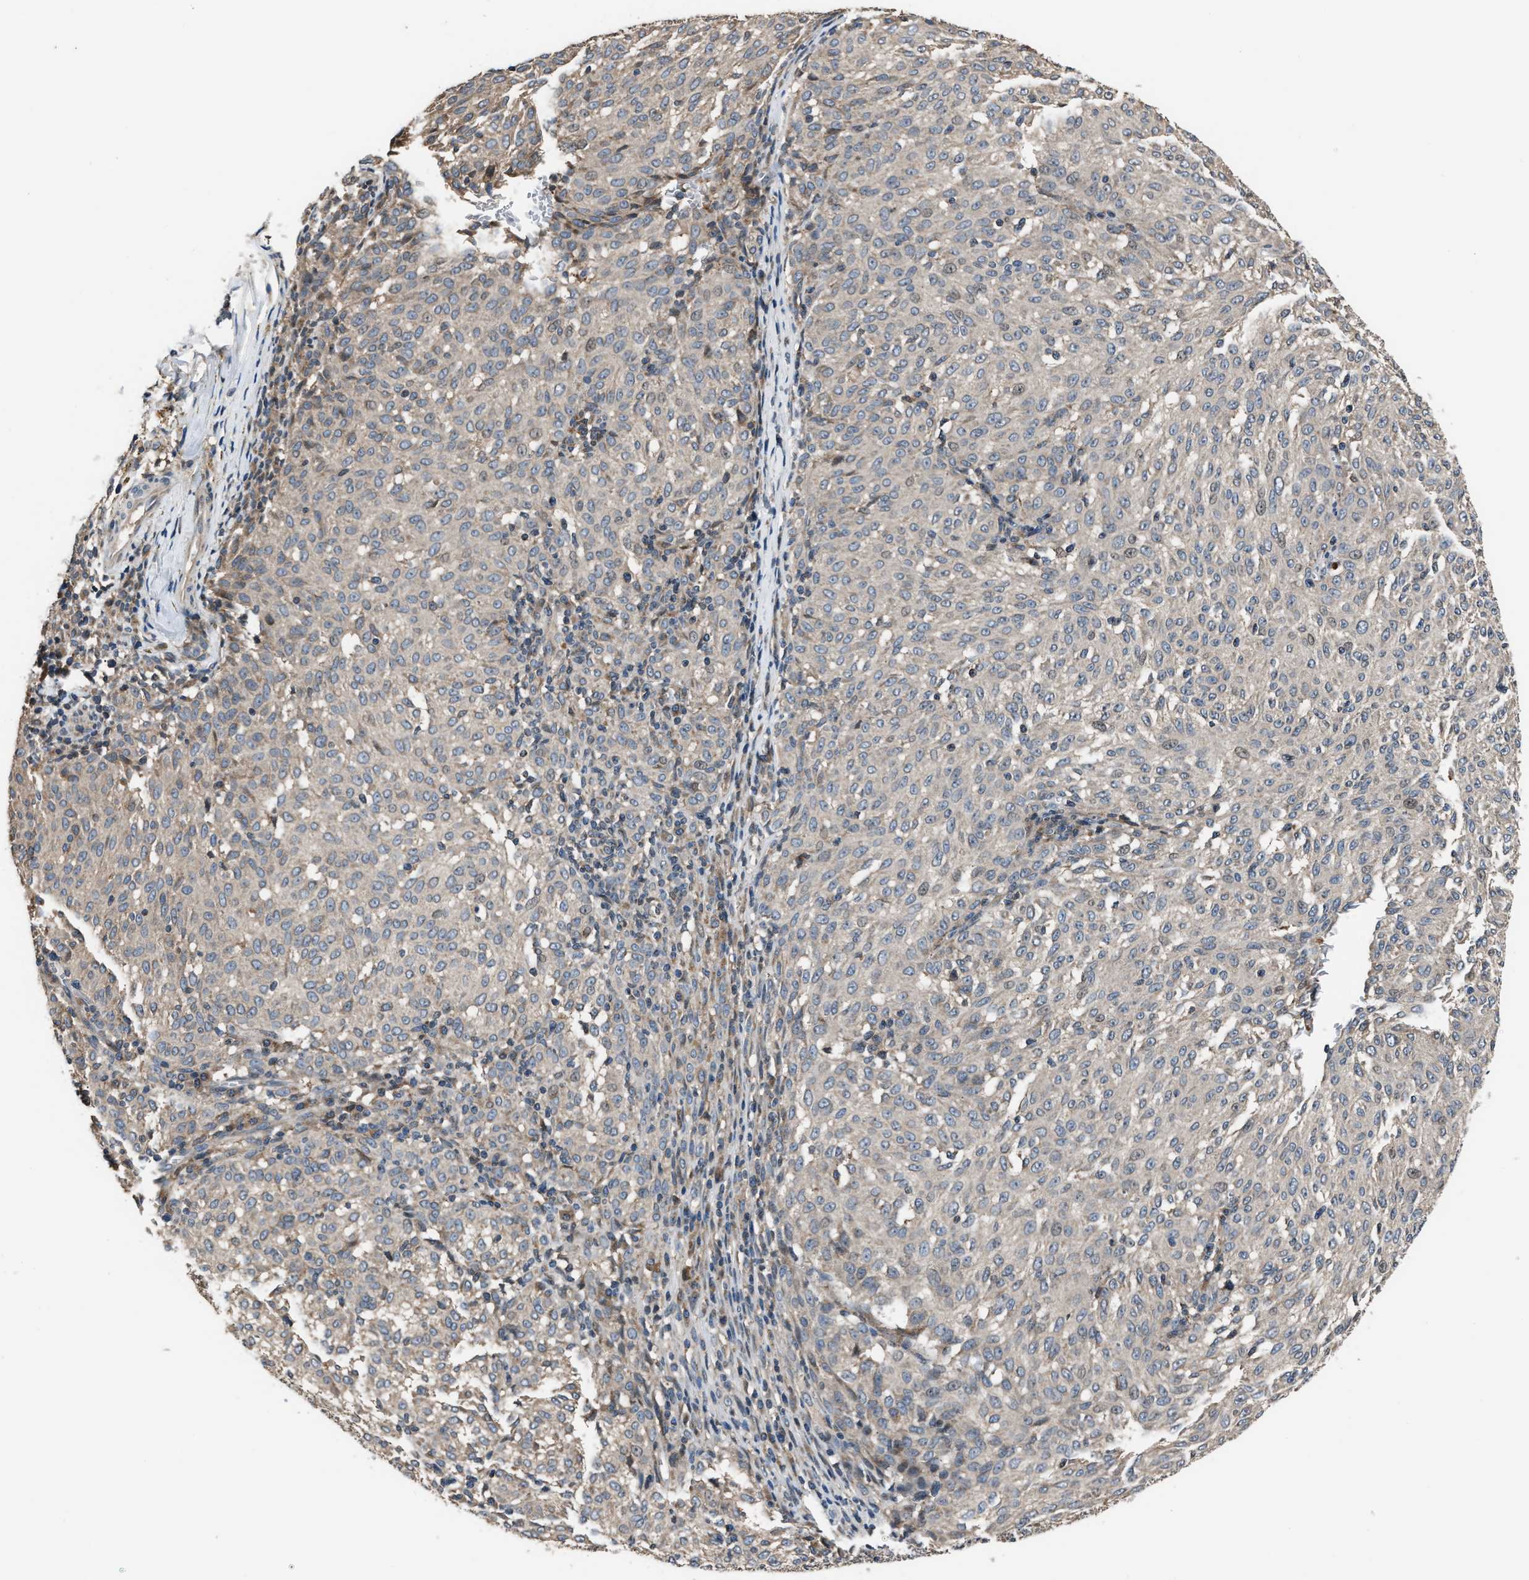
{"staining": {"intensity": "weak", "quantity": "25%-75%", "location": "cytoplasmic/membranous"}, "tissue": "melanoma", "cell_type": "Tumor cells", "image_type": "cancer", "snomed": [{"axis": "morphology", "description": "Malignant melanoma, NOS"}, {"axis": "topography", "description": "Skin"}], "caption": "Protein staining demonstrates weak cytoplasmic/membranous positivity in approximately 25%-75% of tumor cells in malignant melanoma. The staining was performed using DAB (3,3'-diaminobenzidine), with brown indicating positive protein expression. Nuclei are stained blue with hematoxylin.", "gene": "TNRC18", "patient": {"sex": "female", "age": 72}}